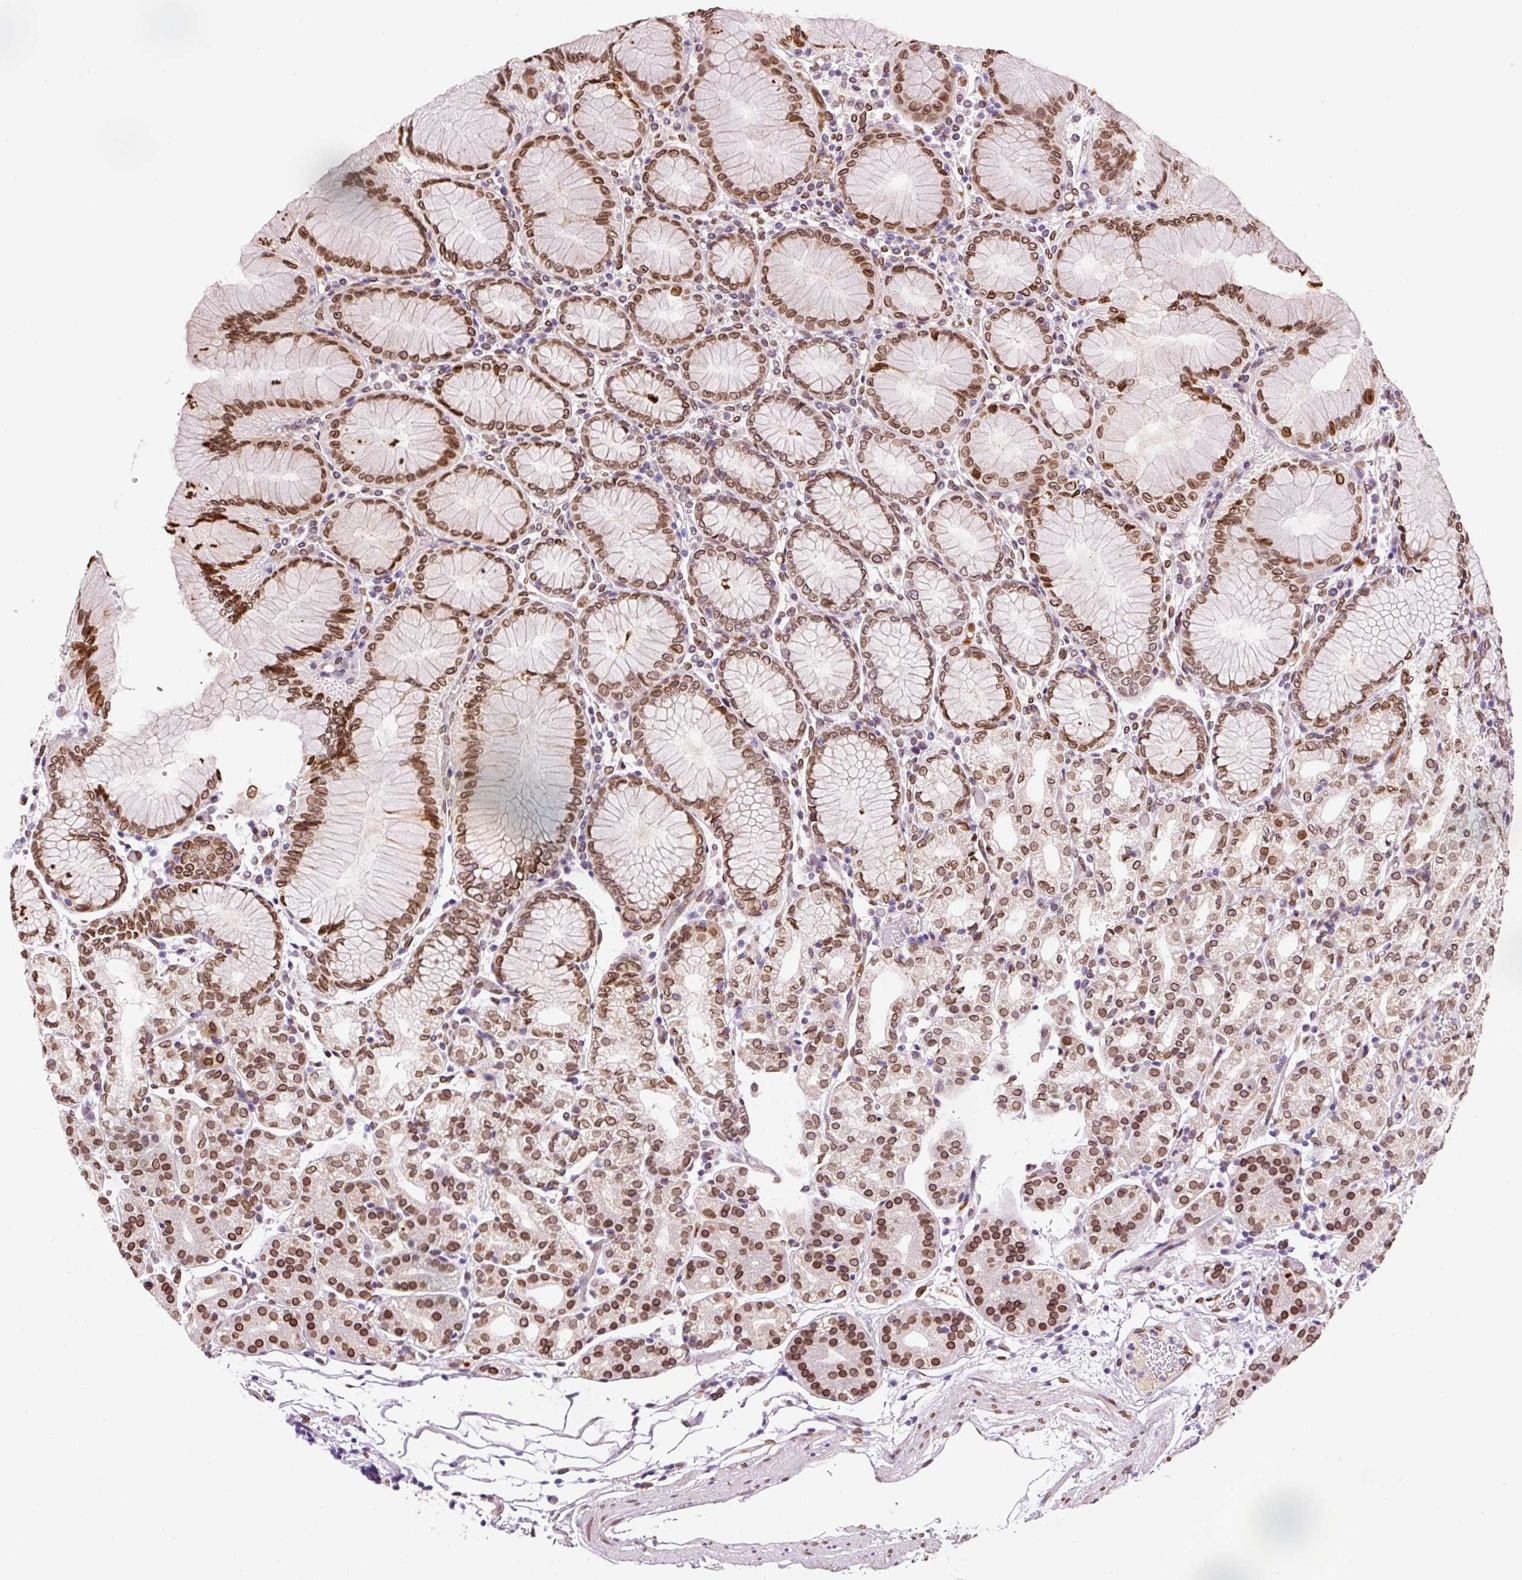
{"staining": {"intensity": "moderate", "quantity": ">75%", "location": "cytoplasmic/membranous,nuclear"}, "tissue": "stomach", "cell_type": "Glandular cells", "image_type": "normal", "snomed": [{"axis": "morphology", "description": "Normal tissue, NOS"}, {"axis": "topography", "description": "Stomach"}], "caption": "Protein analysis of unremarkable stomach shows moderate cytoplasmic/membranous,nuclear positivity in approximately >75% of glandular cells.", "gene": "ZNF224", "patient": {"sex": "female", "age": 57}}